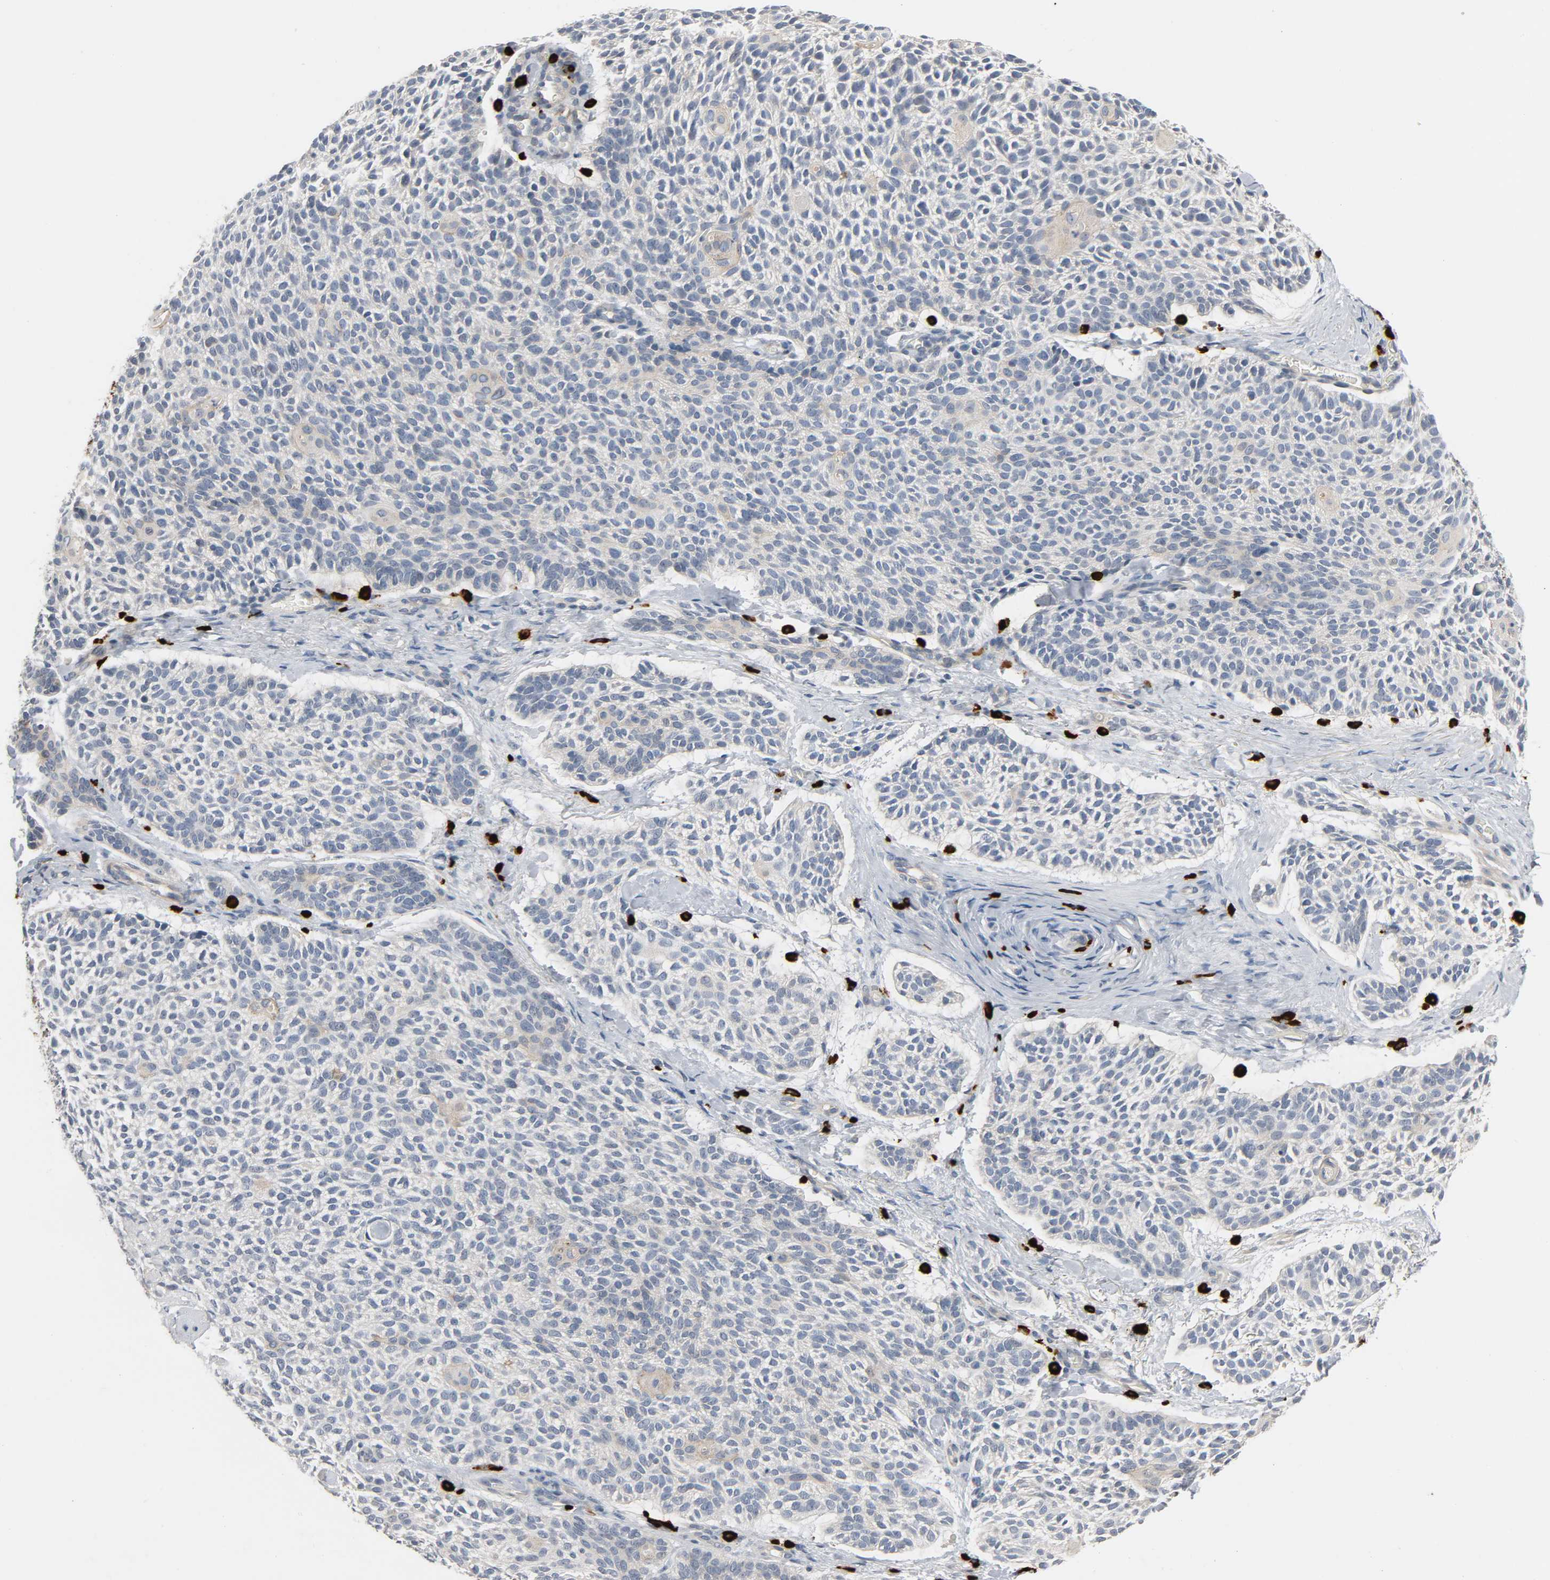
{"staining": {"intensity": "weak", "quantity": "<25%", "location": "cytoplasmic/membranous"}, "tissue": "skin cancer", "cell_type": "Tumor cells", "image_type": "cancer", "snomed": [{"axis": "morphology", "description": "Normal tissue, NOS"}, {"axis": "morphology", "description": "Basal cell carcinoma"}, {"axis": "topography", "description": "Skin"}], "caption": "Skin cancer stained for a protein using immunohistochemistry demonstrates no staining tumor cells.", "gene": "LIMCH1", "patient": {"sex": "female", "age": 70}}